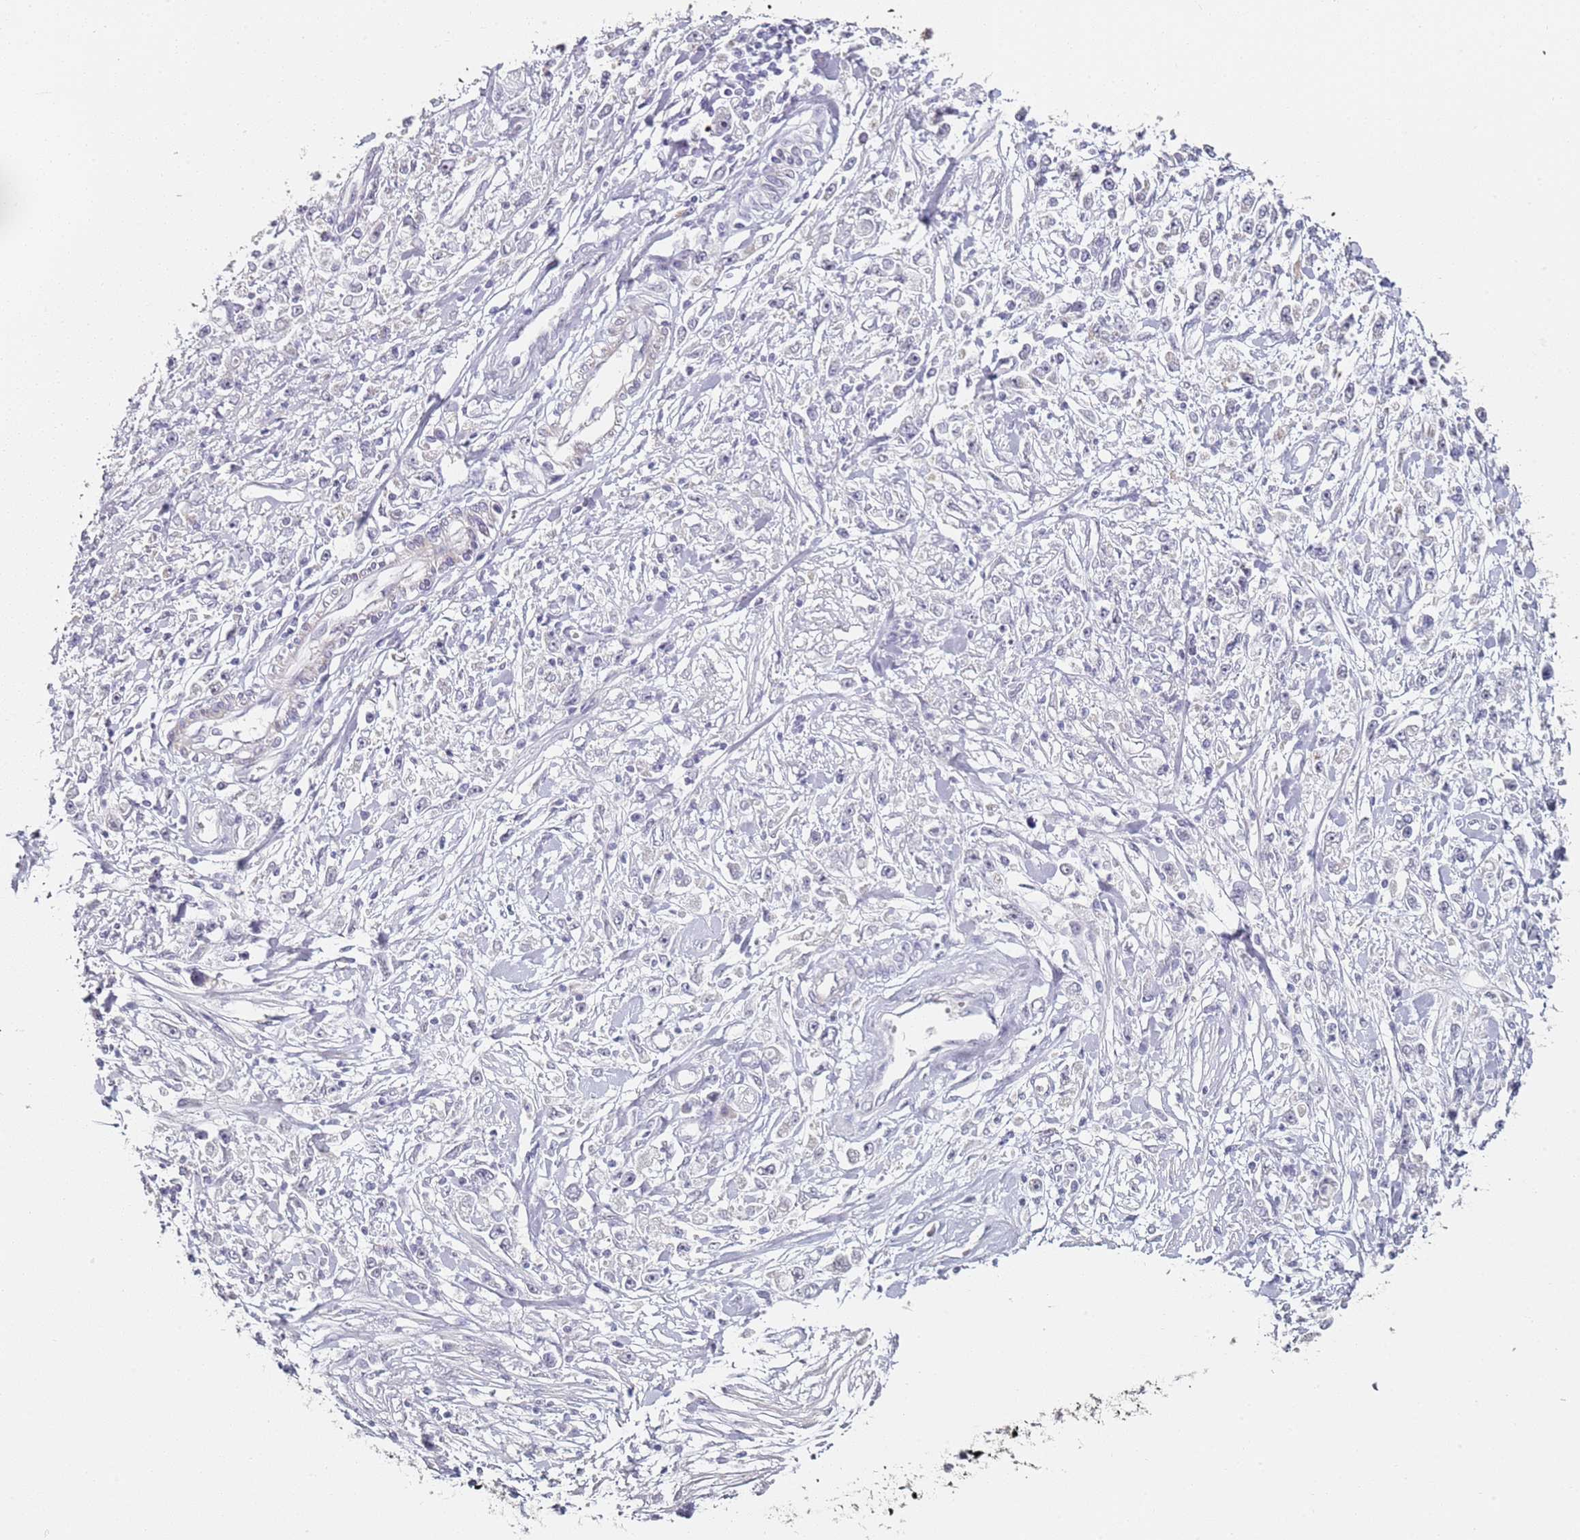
{"staining": {"intensity": "negative", "quantity": "none", "location": "none"}, "tissue": "stomach cancer", "cell_type": "Tumor cells", "image_type": "cancer", "snomed": [{"axis": "morphology", "description": "Adenocarcinoma, NOS"}, {"axis": "topography", "description": "Stomach"}], "caption": "DAB (3,3'-diaminobenzidine) immunohistochemical staining of human stomach cancer (adenocarcinoma) displays no significant staining in tumor cells. (DAB (3,3'-diaminobenzidine) IHC, high magnification).", "gene": "DNAH11", "patient": {"sex": "female", "age": 59}}